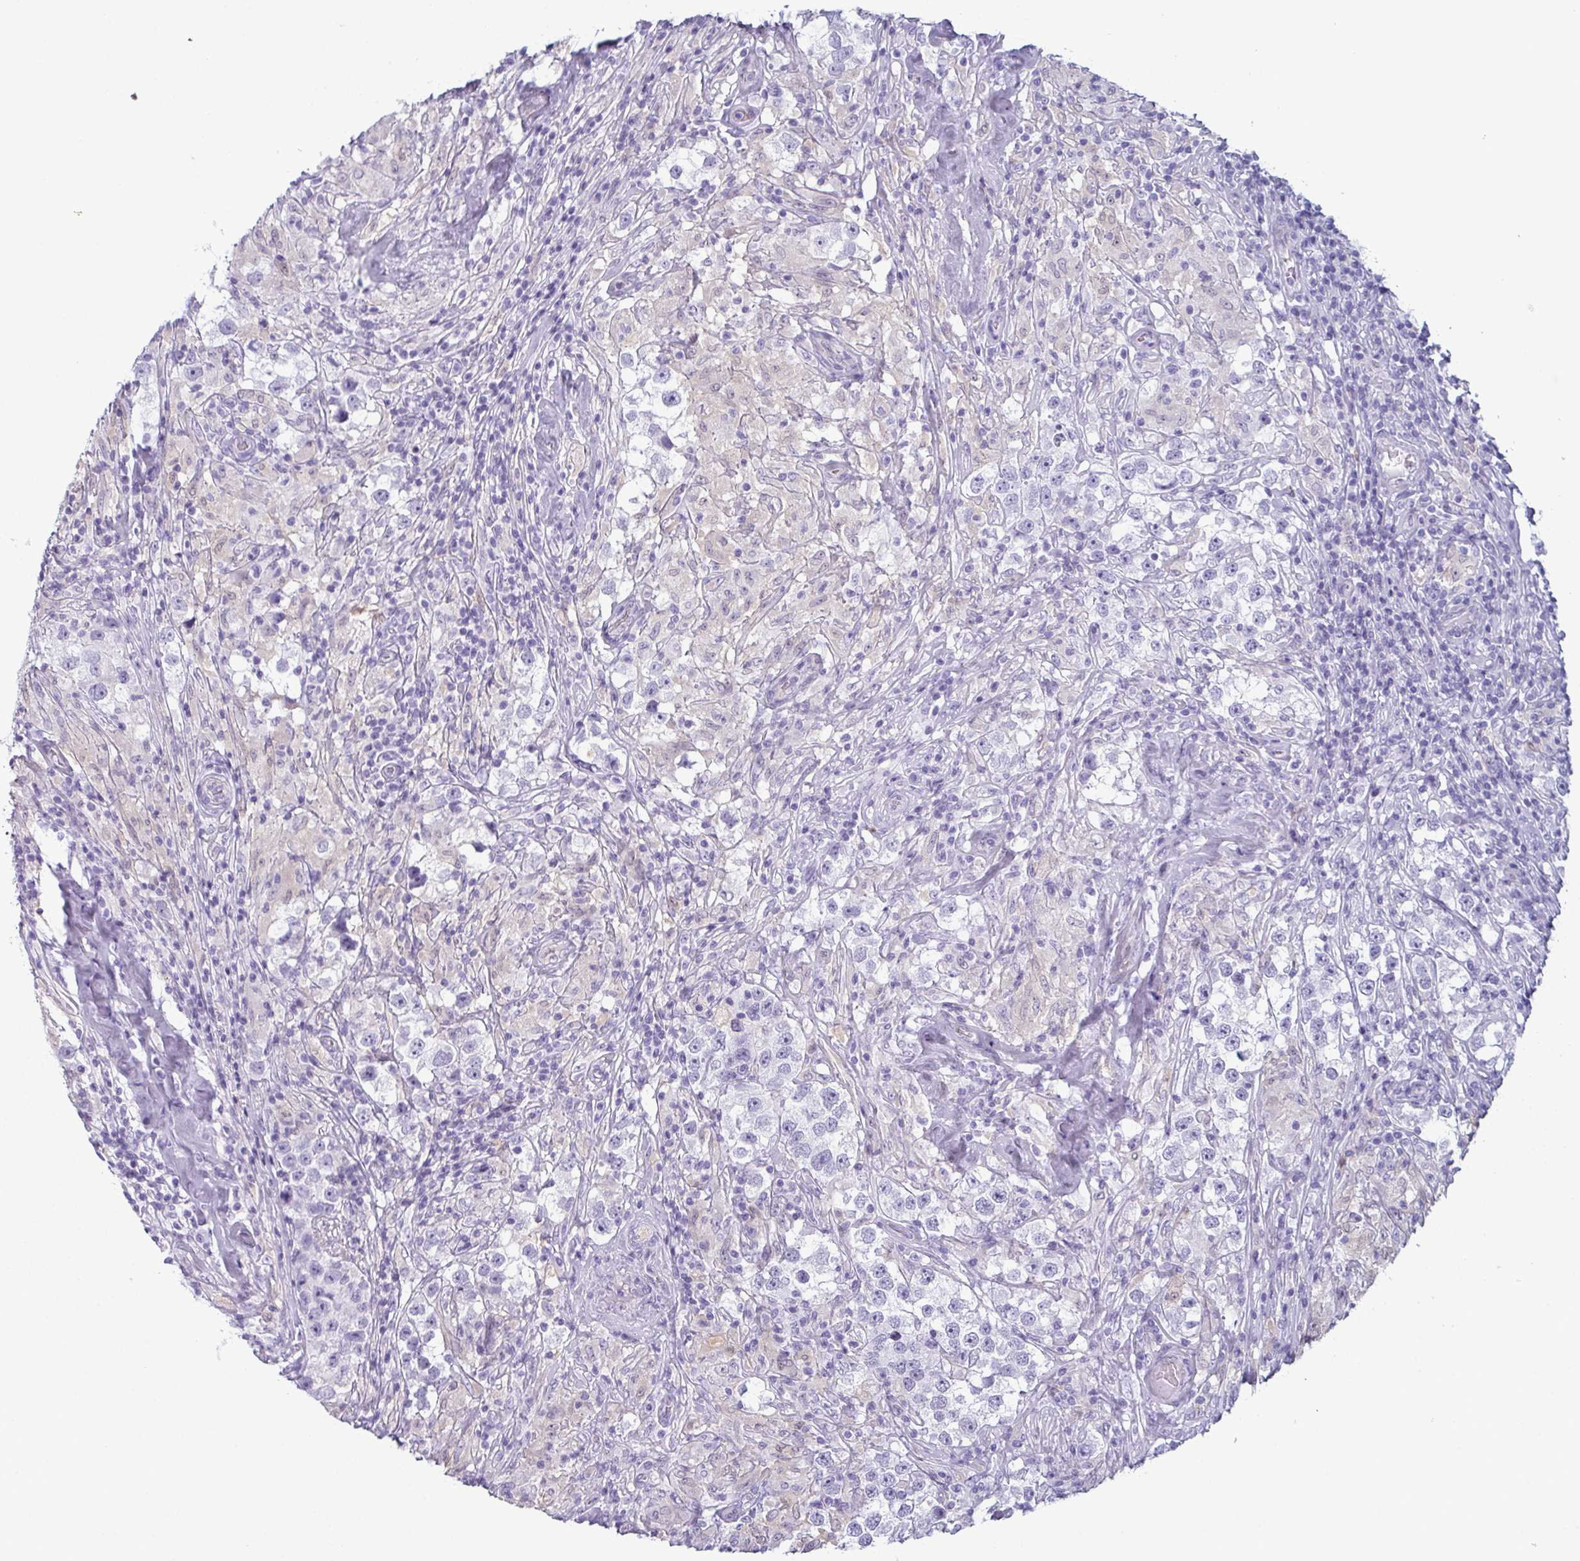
{"staining": {"intensity": "negative", "quantity": "none", "location": "none"}, "tissue": "testis cancer", "cell_type": "Tumor cells", "image_type": "cancer", "snomed": [{"axis": "morphology", "description": "Seminoma, NOS"}, {"axis": "topography", "description": "Testis"}], "caption": "This image is of testis seminoma stained with IHC to label a protein in brown with the nuclei are counter-stained blue. There is no expression in tumor cells.", "gene": "CDA", "patient": {"sex": "male", "age": 46}}